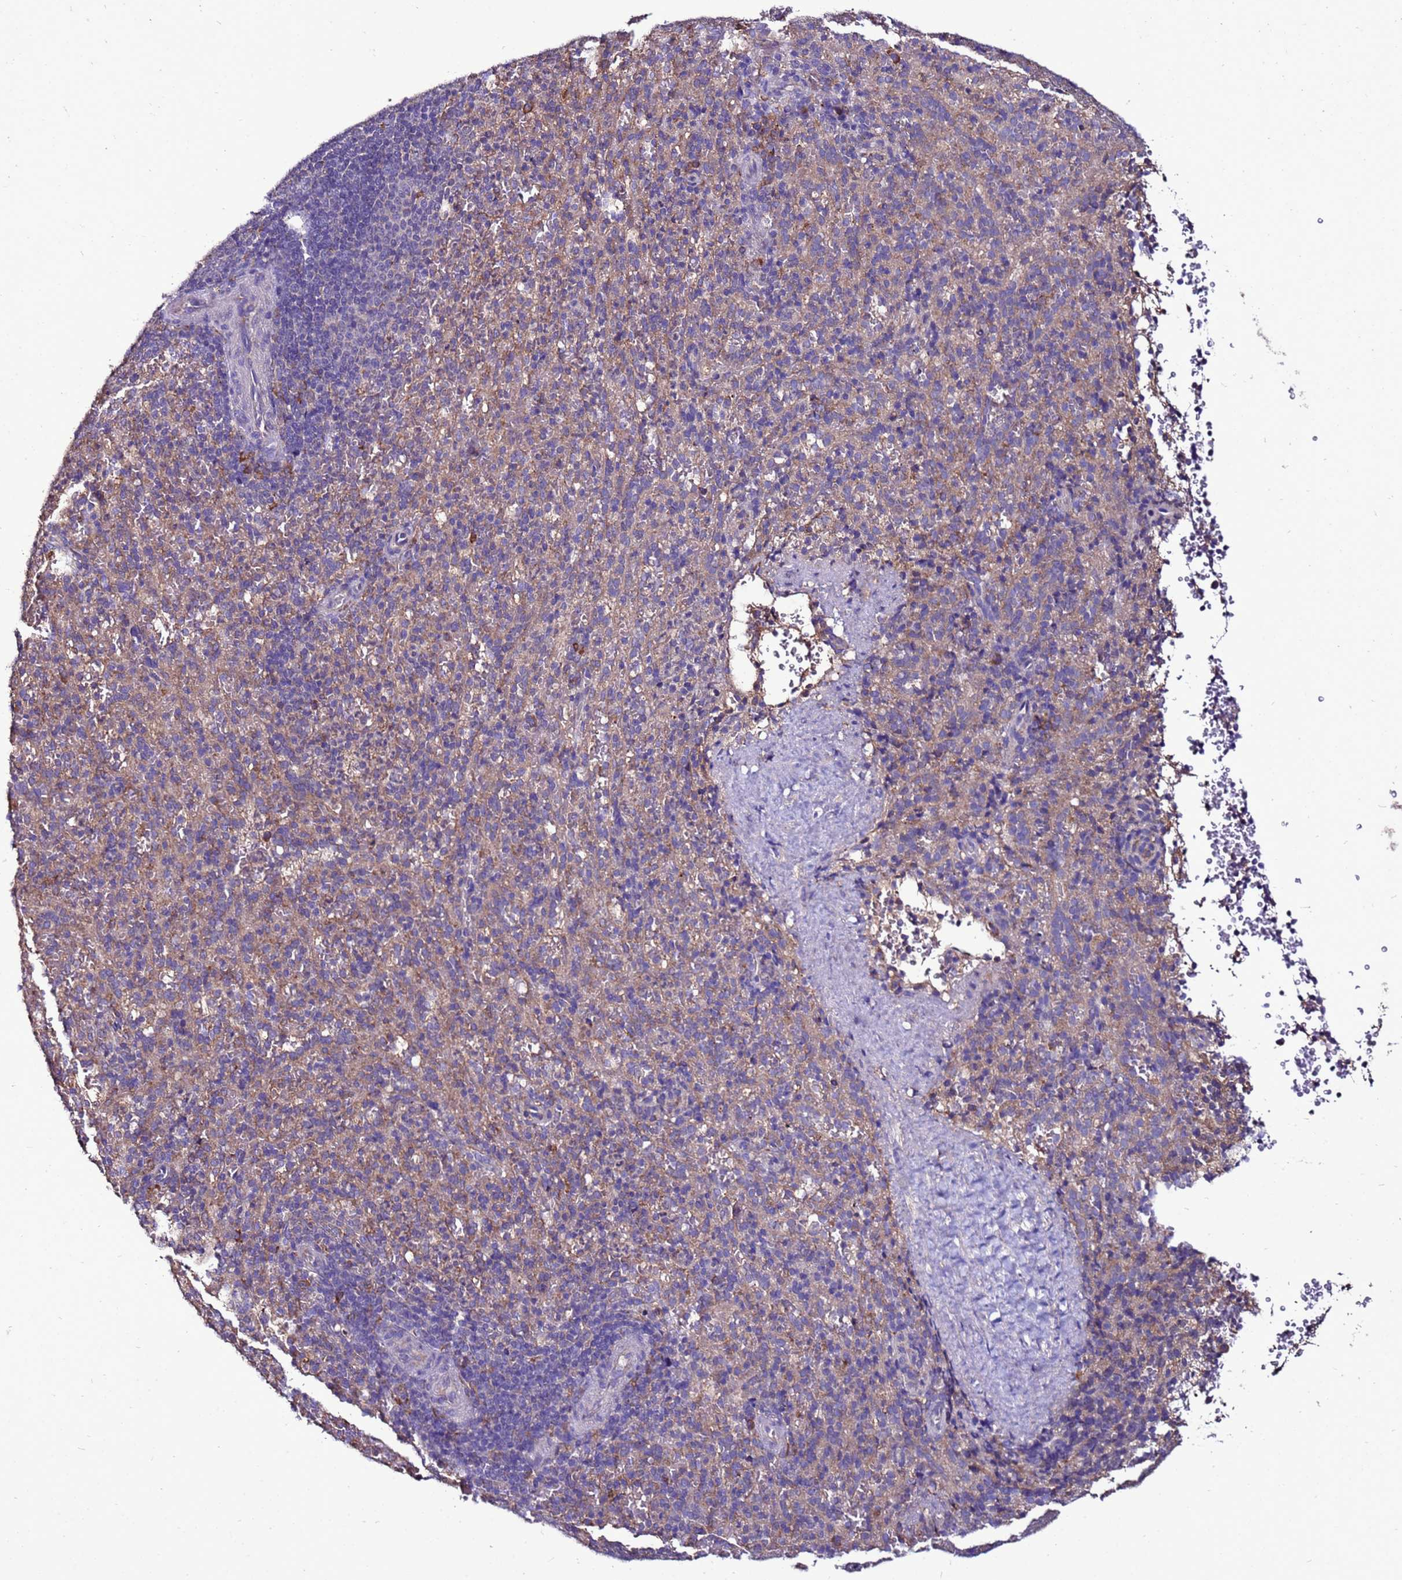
{"staining": {"intensity": "weak", "quantity": "<25%", "location": "cytoplasmic/membranous"}, "tissue": "spleen", "cell_type": "Cells in red pulp", "image_type": "normal", "snomed": [{"axis": "morphology", "description": "Normal tissue, NOS"}, {"axis": "topography", "description": "Spleen"}], "caption": "Histopathology image shows no protein staining in cells in red pulp of benign spleen. (DAB (3,3'-diaminobenzidine) immunohistochemistry visualized using brightfield microscopy, high magnification).", "gene": "ANTKMT", "patient": {"sex": "female", "age": 21}}